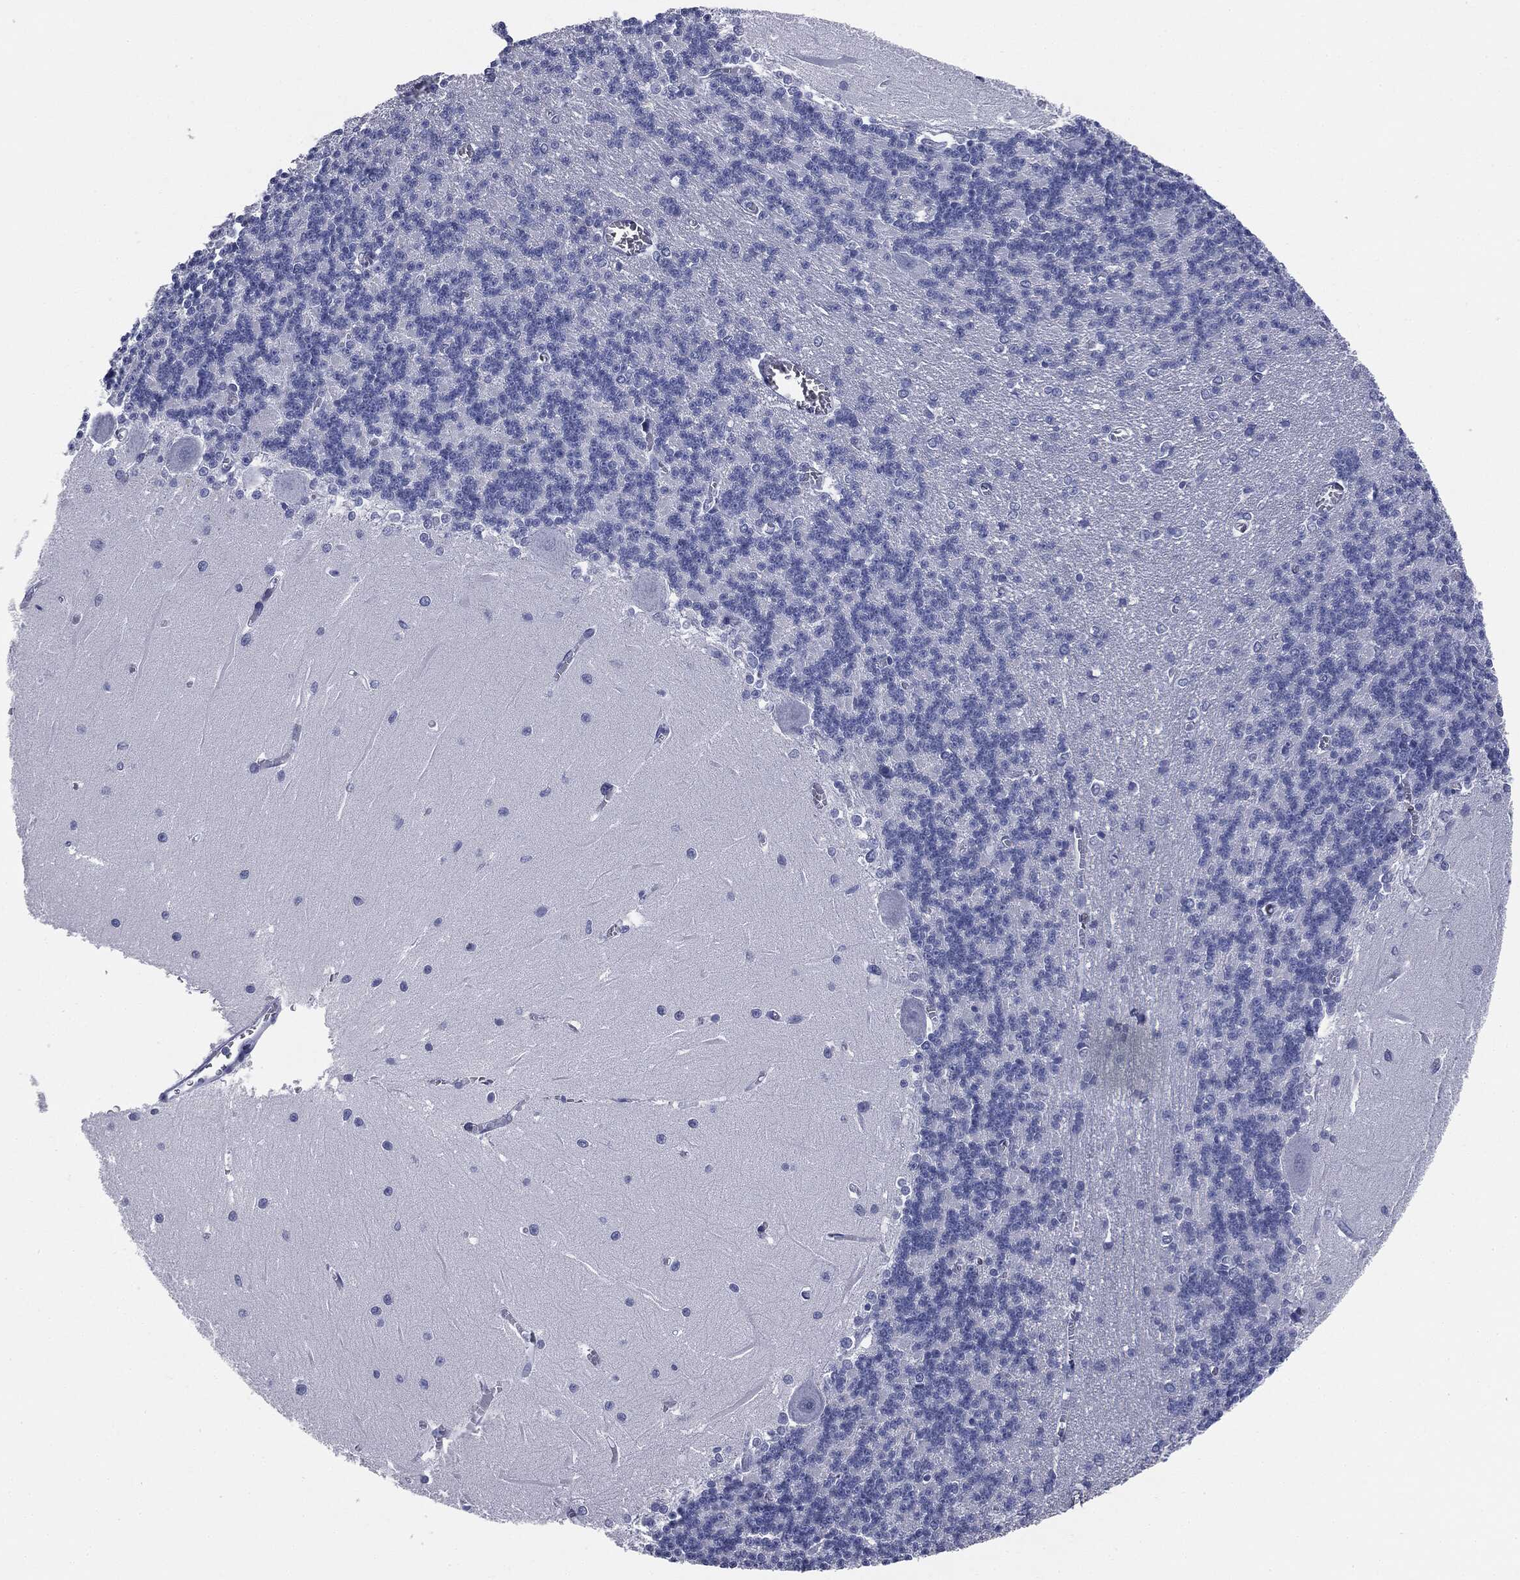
{"staining": {"intensity": "negative", "quantity": "none", "location": "none"}, "tissue": "cerebellum", "cell_type": "Cells in granular layer", "image_type": "normal", "snomed": [{"axis": "morphology", "description": "Normal tissue, NOS"}, {"axis": "topography", "description": "Cerebellum"}], "caption": "An immunohistochemistry (IHC) photomicrograph of unremarkable cerebellum is shown. There is no staining in cells in granular layer of cerebellum. (DAB immunohistochemistry (IHC), high magnification).", "gene": "ATP2A1", "patient": {"sex": "male", "age": 37}}